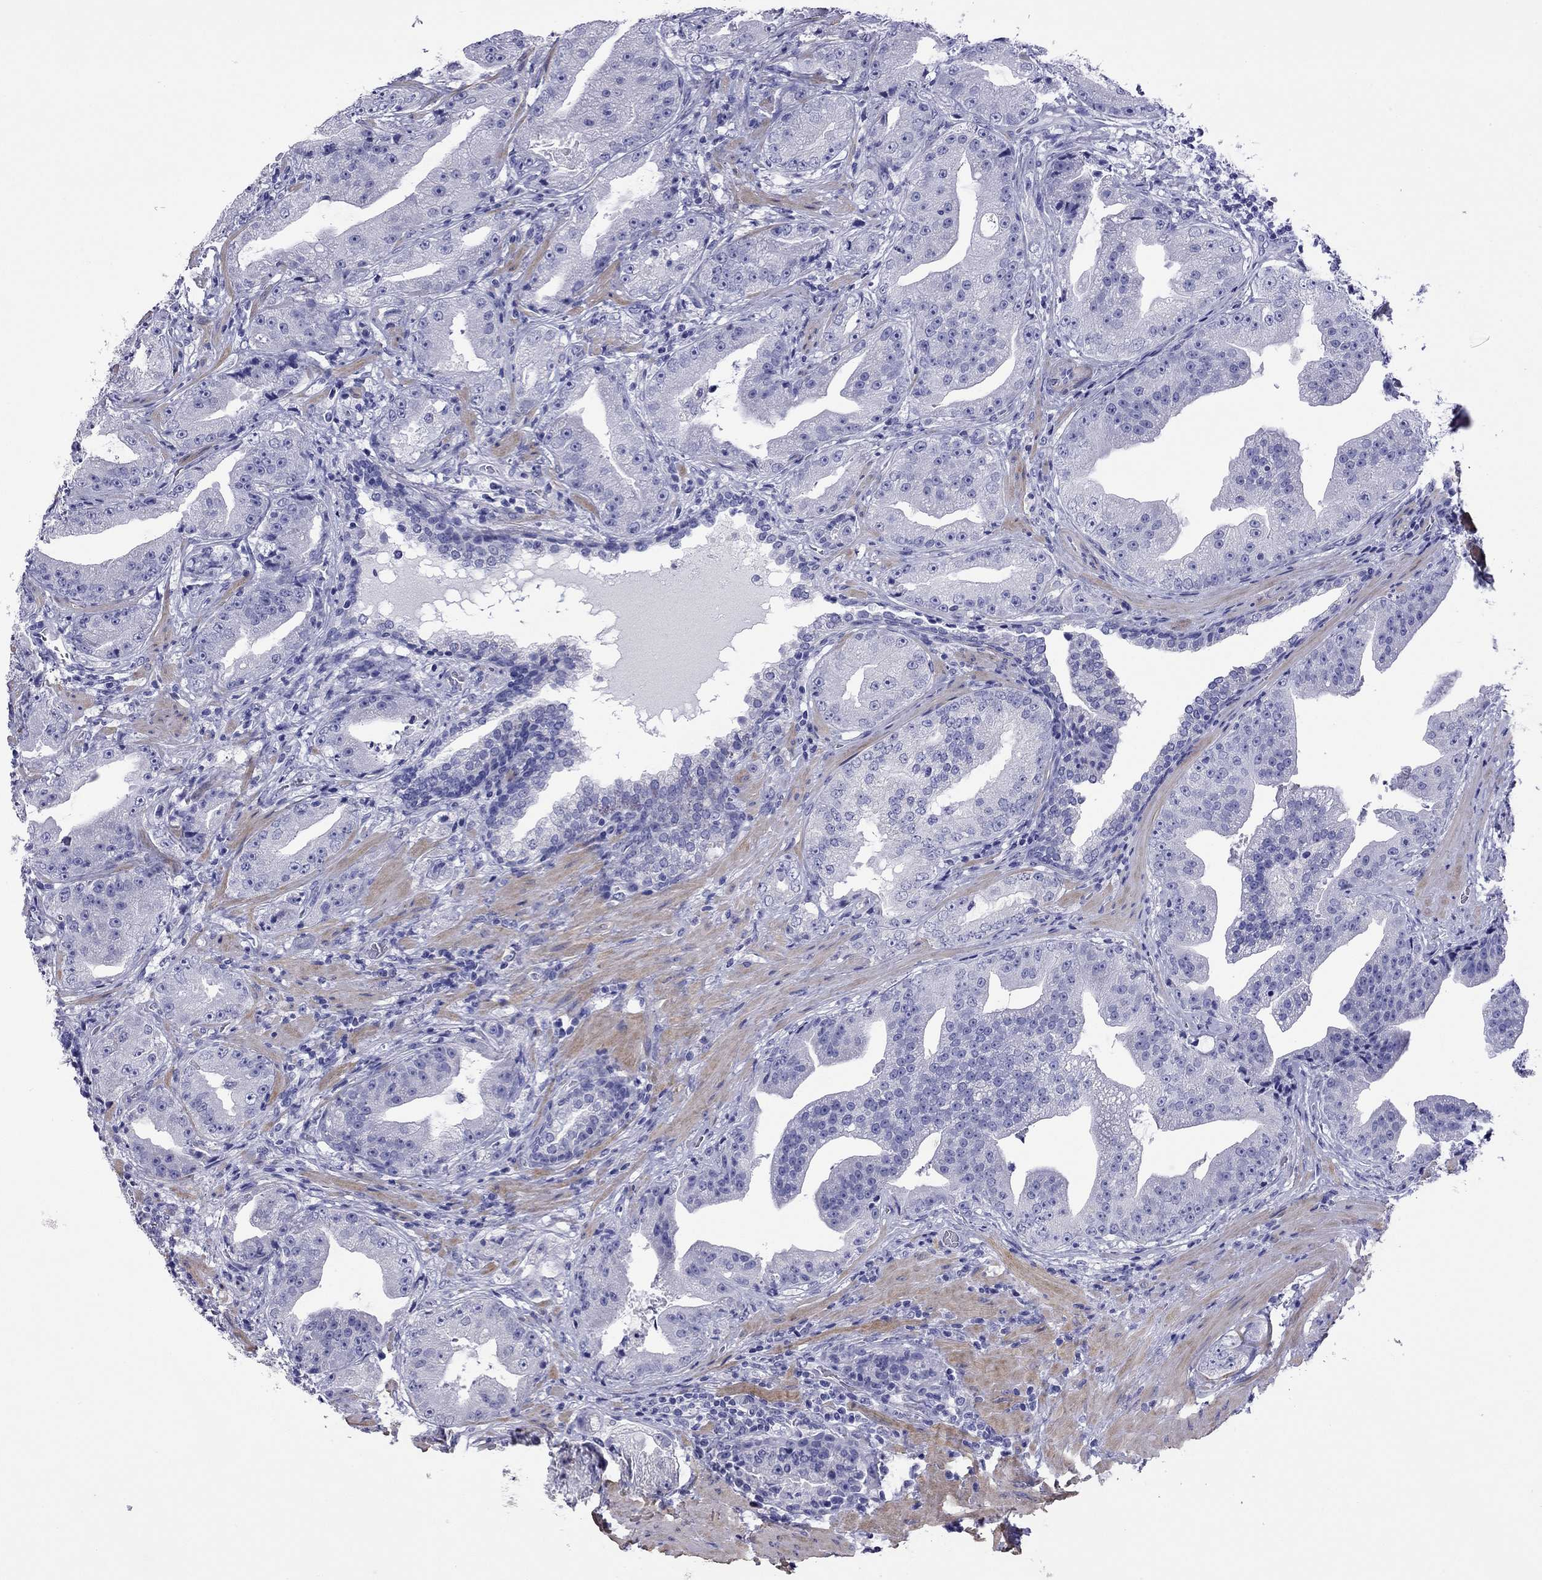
{"staining": {"intensity": "negative", "quantity": "none", "location": "none"}, "tissue": "prostate cancer", "cell_type": "Tumor cells", "image_type": "cancer", "snomed": [{"axis": "morphology", "description": "Adenocarcinoma, Low grade"}, {"axis": "topography", "description": "Prostate"}], "caption": "The image shows no significant expression in tumor cells of prostate cancer.", "gene": "KIAA2012", "patient": {"sex": "male", "age": 62}}